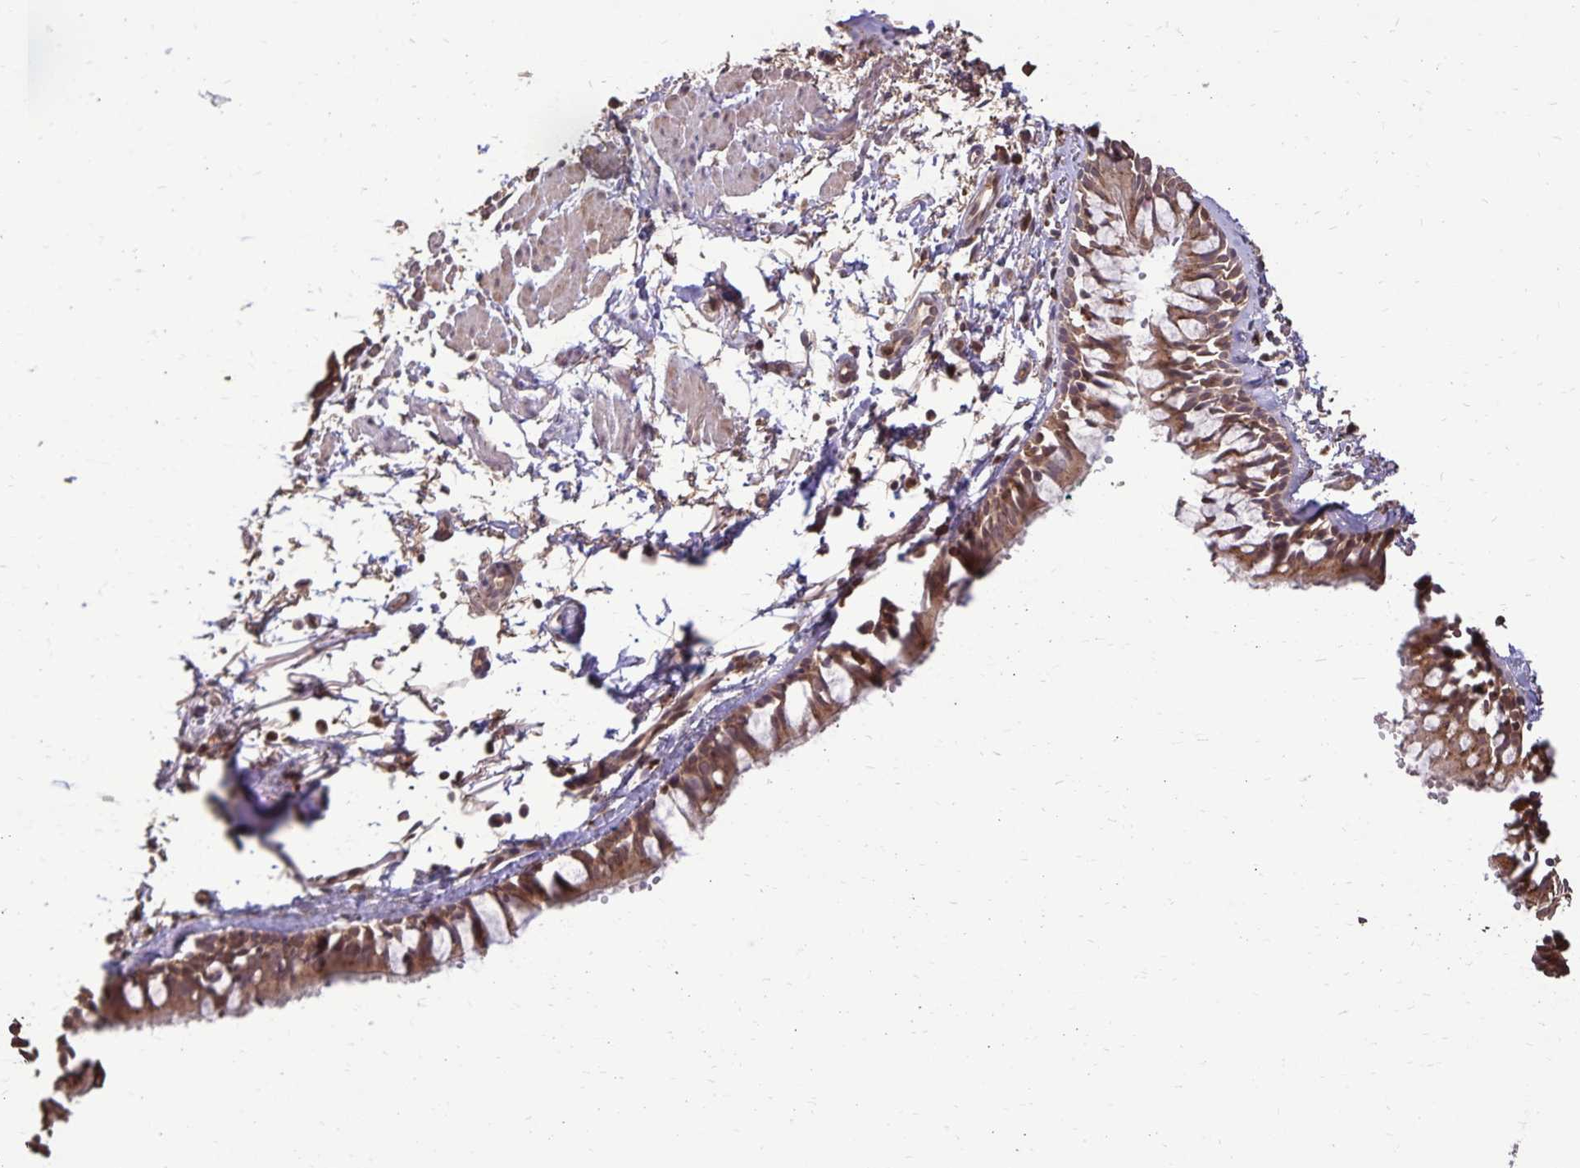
{"staining": {"intensity": "strong", "quantity": ">75%", "location": "cytoplasmic/membranous"}, "tissue": "bronchus", "cell_type": "Respiratory epithelial cells", "image_type": "normal", "snomed": [{"axis": "morphology", "description": "Normal tissue, NOS"}, {"axis": "topography", "description": "Cartilage tissue"}, {"axis": "topography", "description": "Bronchus"}, {"axis": "topography", "description": "Peripheral nerve tissue"}], "caption": "Approximately >75% of respiratory epithelial cells in benign human bronchus reveal strong cytoplasmic/membranous protein positivity as visualized by brown immunohistochemical staining.", "gene": "CHMP1B", "patient": {"sex": "female", "age": 59}}